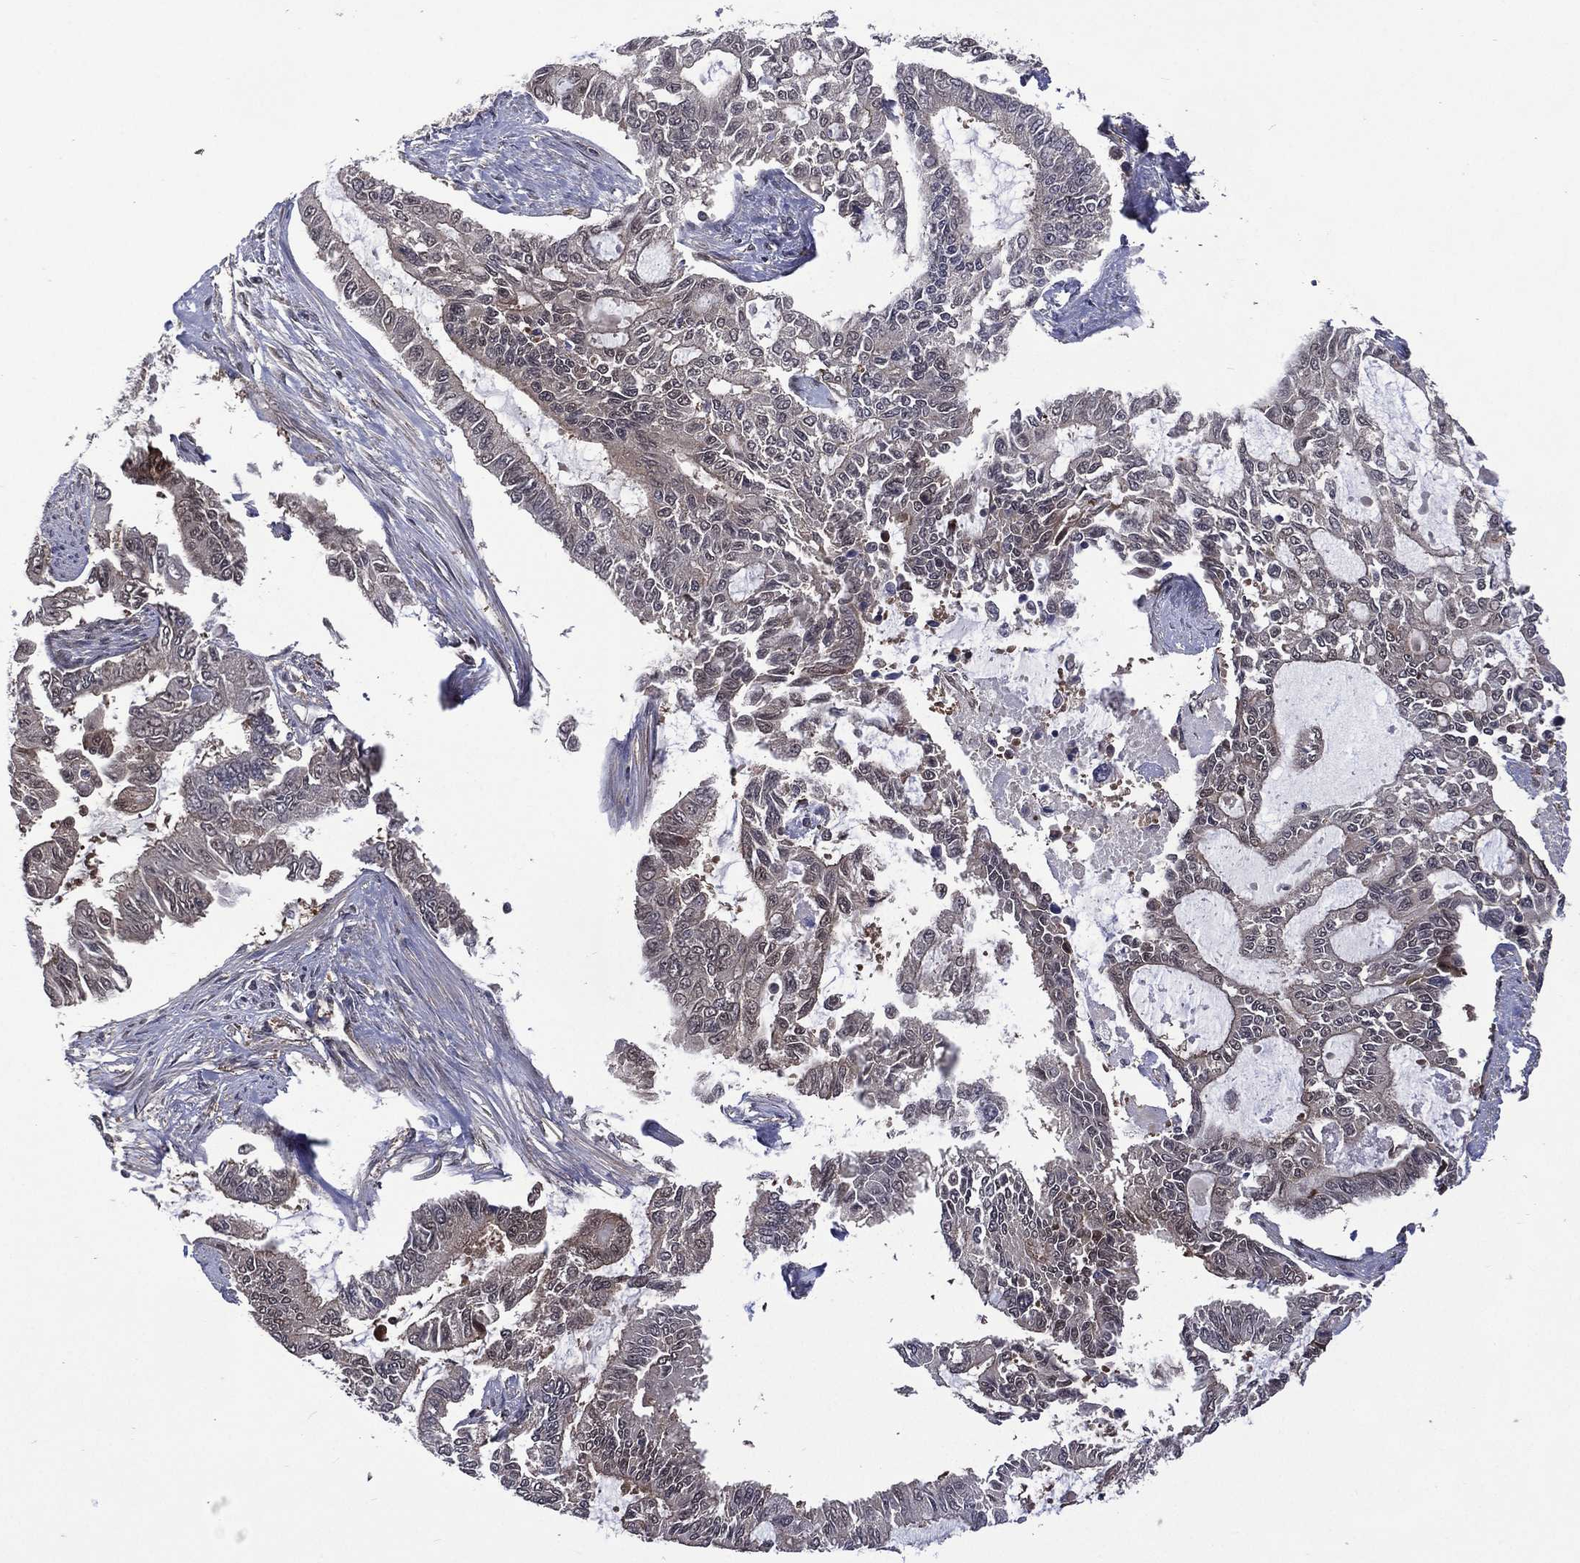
{"staining": {"intensity": "negative", "quantity": "none", "location": "none"}, "tissue": "endometrial cancer", "cell_type": "Tumor cells", "image_type": "cancer", "snomed": [{"axis": "morphology", "description": "Adenocarcinoma, NOS"}, {"axis": "topography", "description": "Uterus"}], "caption": "DAB immunohistochemical staining of adenocarcinoma (endometrial) demonstrates no significant expression in tumor cells.", "gene": "MTAP", "patient": {"sex": "female", "age": 59}}